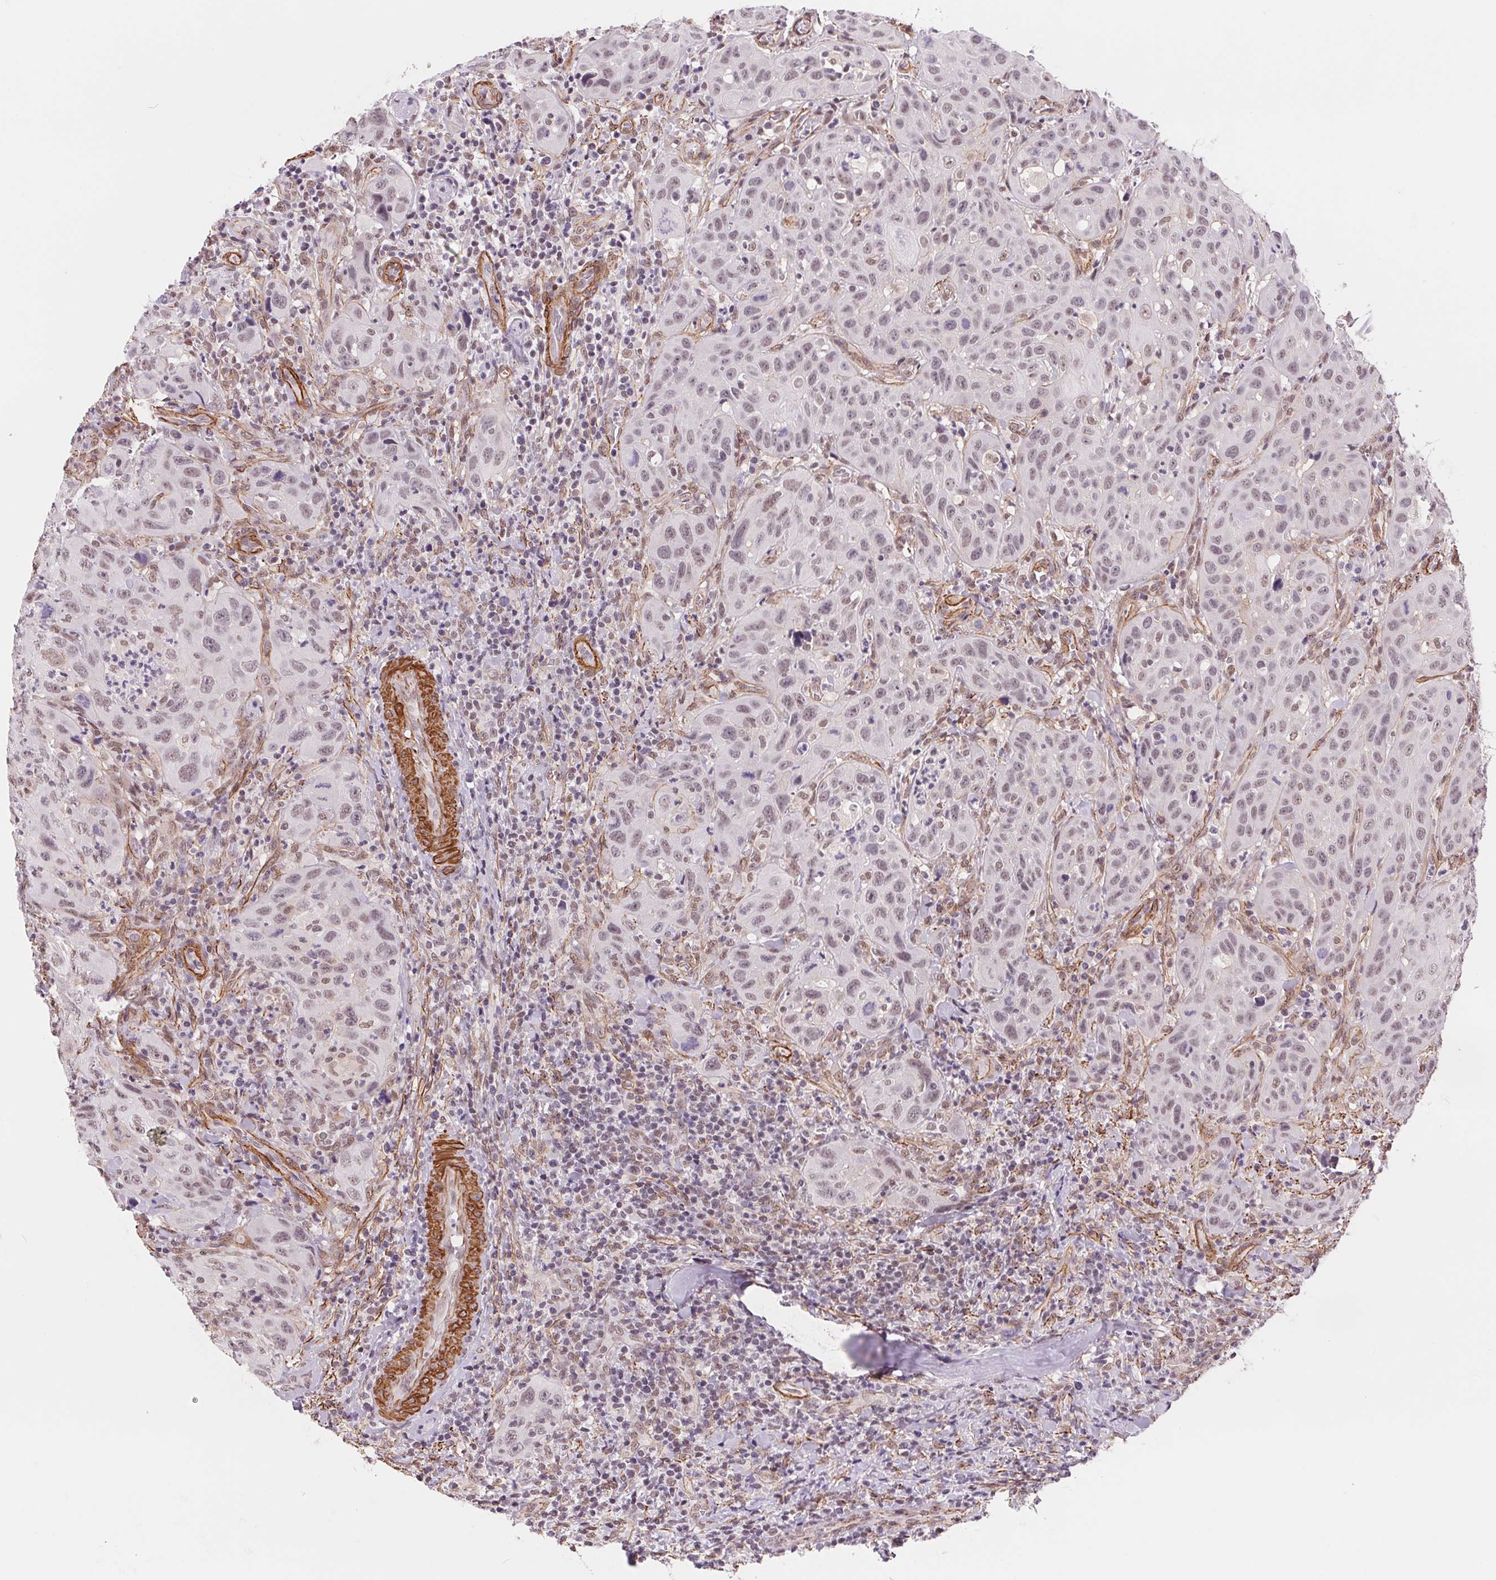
{"staining": {"intensity": "weak", "quantity": "<25%", "location": "cytoplasmic/membranous,nuclear"}, "tissue": "head and neck cancer", "cell_type": "Tumor cells", "image_type": "cancer", "snomed": [{"axis": "morphology", "description": "Normal tissue, NOS"}, {"axis": "morphology", "description": "Squamous cell carcinoma, NOS"}, {"axis": "topography", "description": "Oral tissue"}, {"axis": "topography", "description": "Tounge, NOS"}, {"axis": "topography", "description": "Head-Neck"}], "caption": "High magnification brightfield microscopy of head and neck squamous cell carcinoma stained with DAB (brown) and counterstained with hematoxylin (blue): tumor cells show no significant staining.", "gene": "BCAT1", "patient": {"sex": "male", "age": 62}}